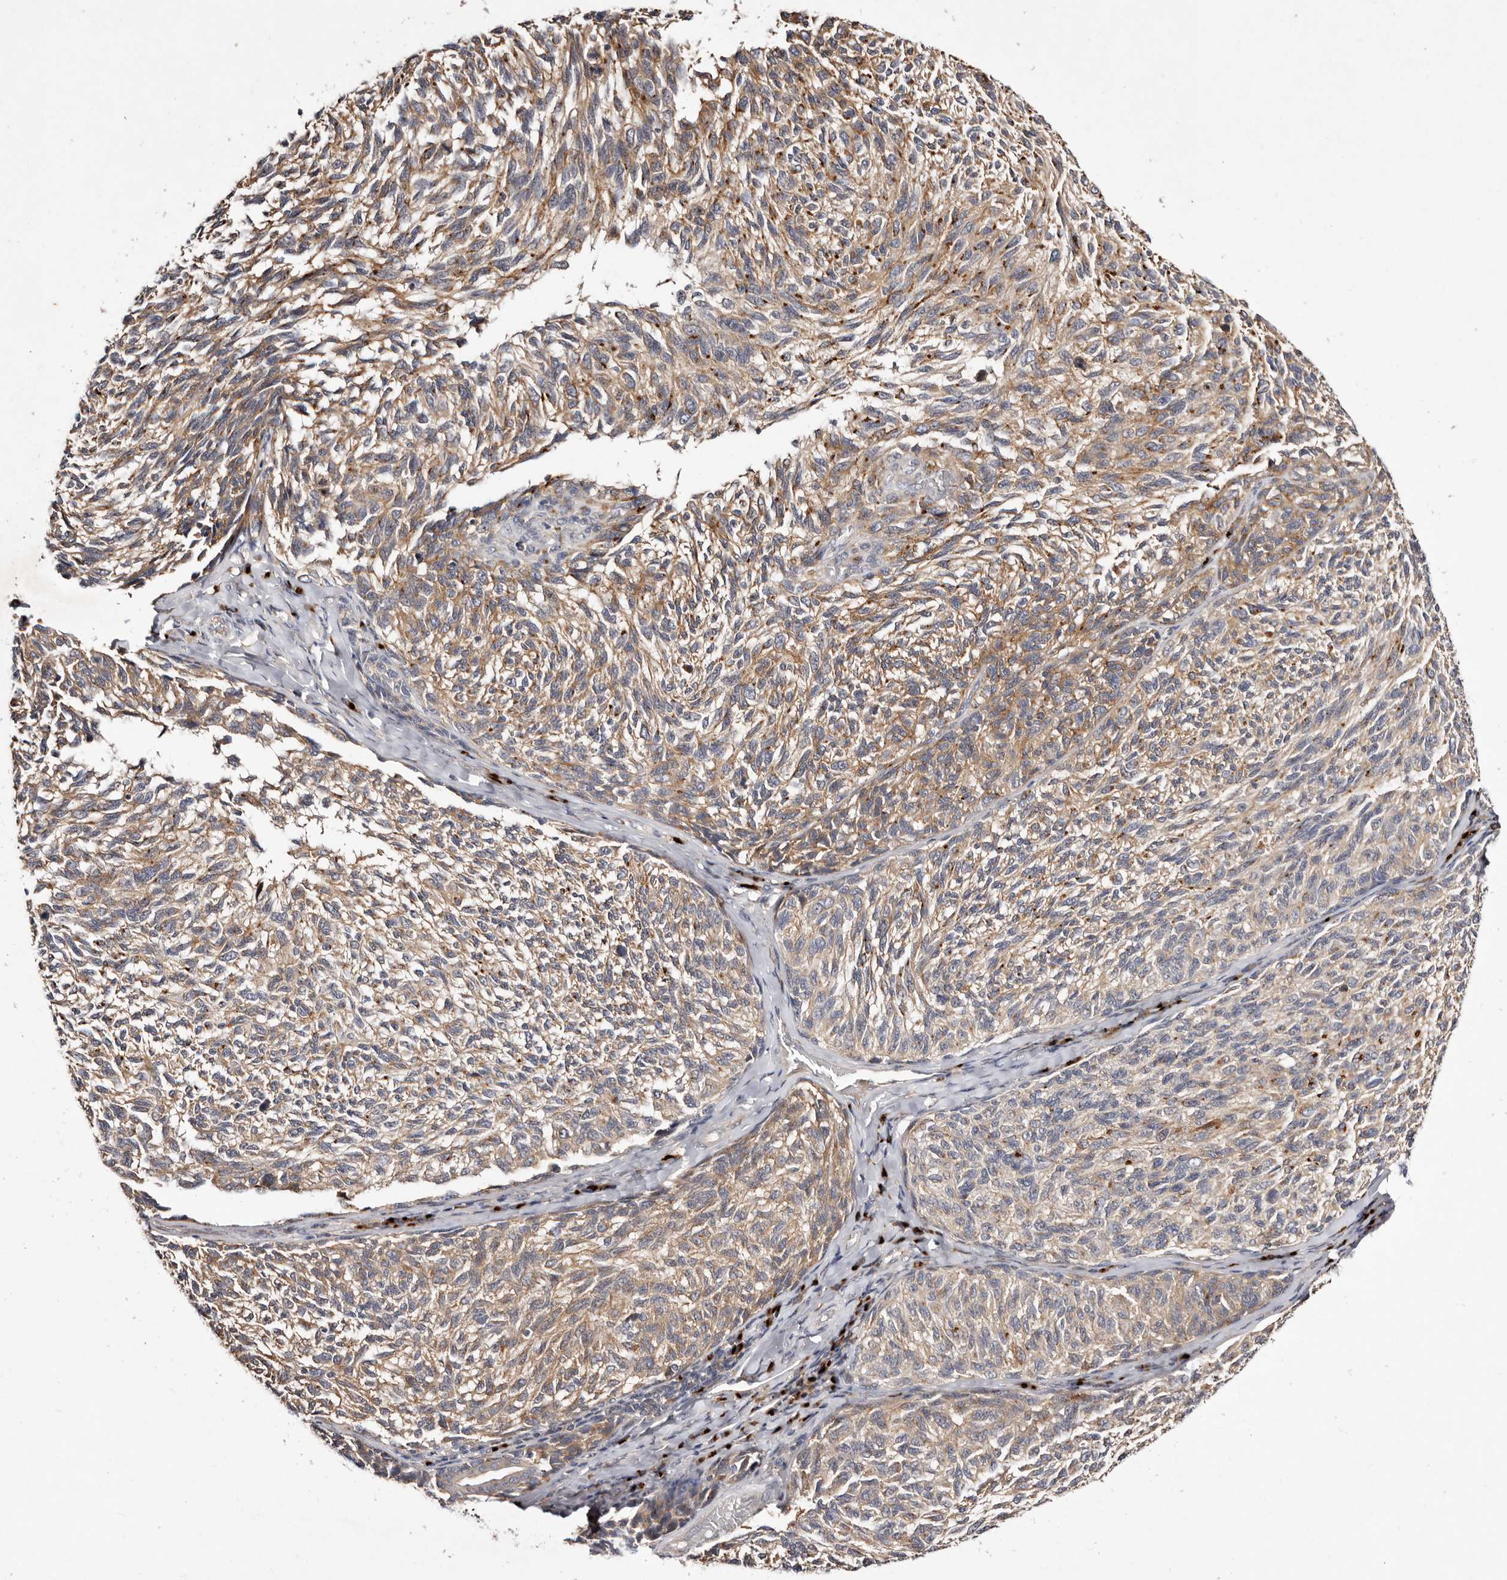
{"staining": {"intensity": "moderate", "quantity": "25%-75%", "location": "cytoplasmic/membranous"}, "tissue": "melanoma", "cell_type": "Tumor cells", "image_type": "cancer", "snomed": [{"axis": "morphology", "description": "Malignant melanoma, NOS"}, {"axis": "topography", "description": "Skin"}], "caption": "Malignant melanoma stained with a brown dye displays moderate cytoplasmic/membranous positive positivity in approximately 25%-75% of tumor cells.", "gene": "DACT2", "patient": {"sex": "female", "age": 73}}